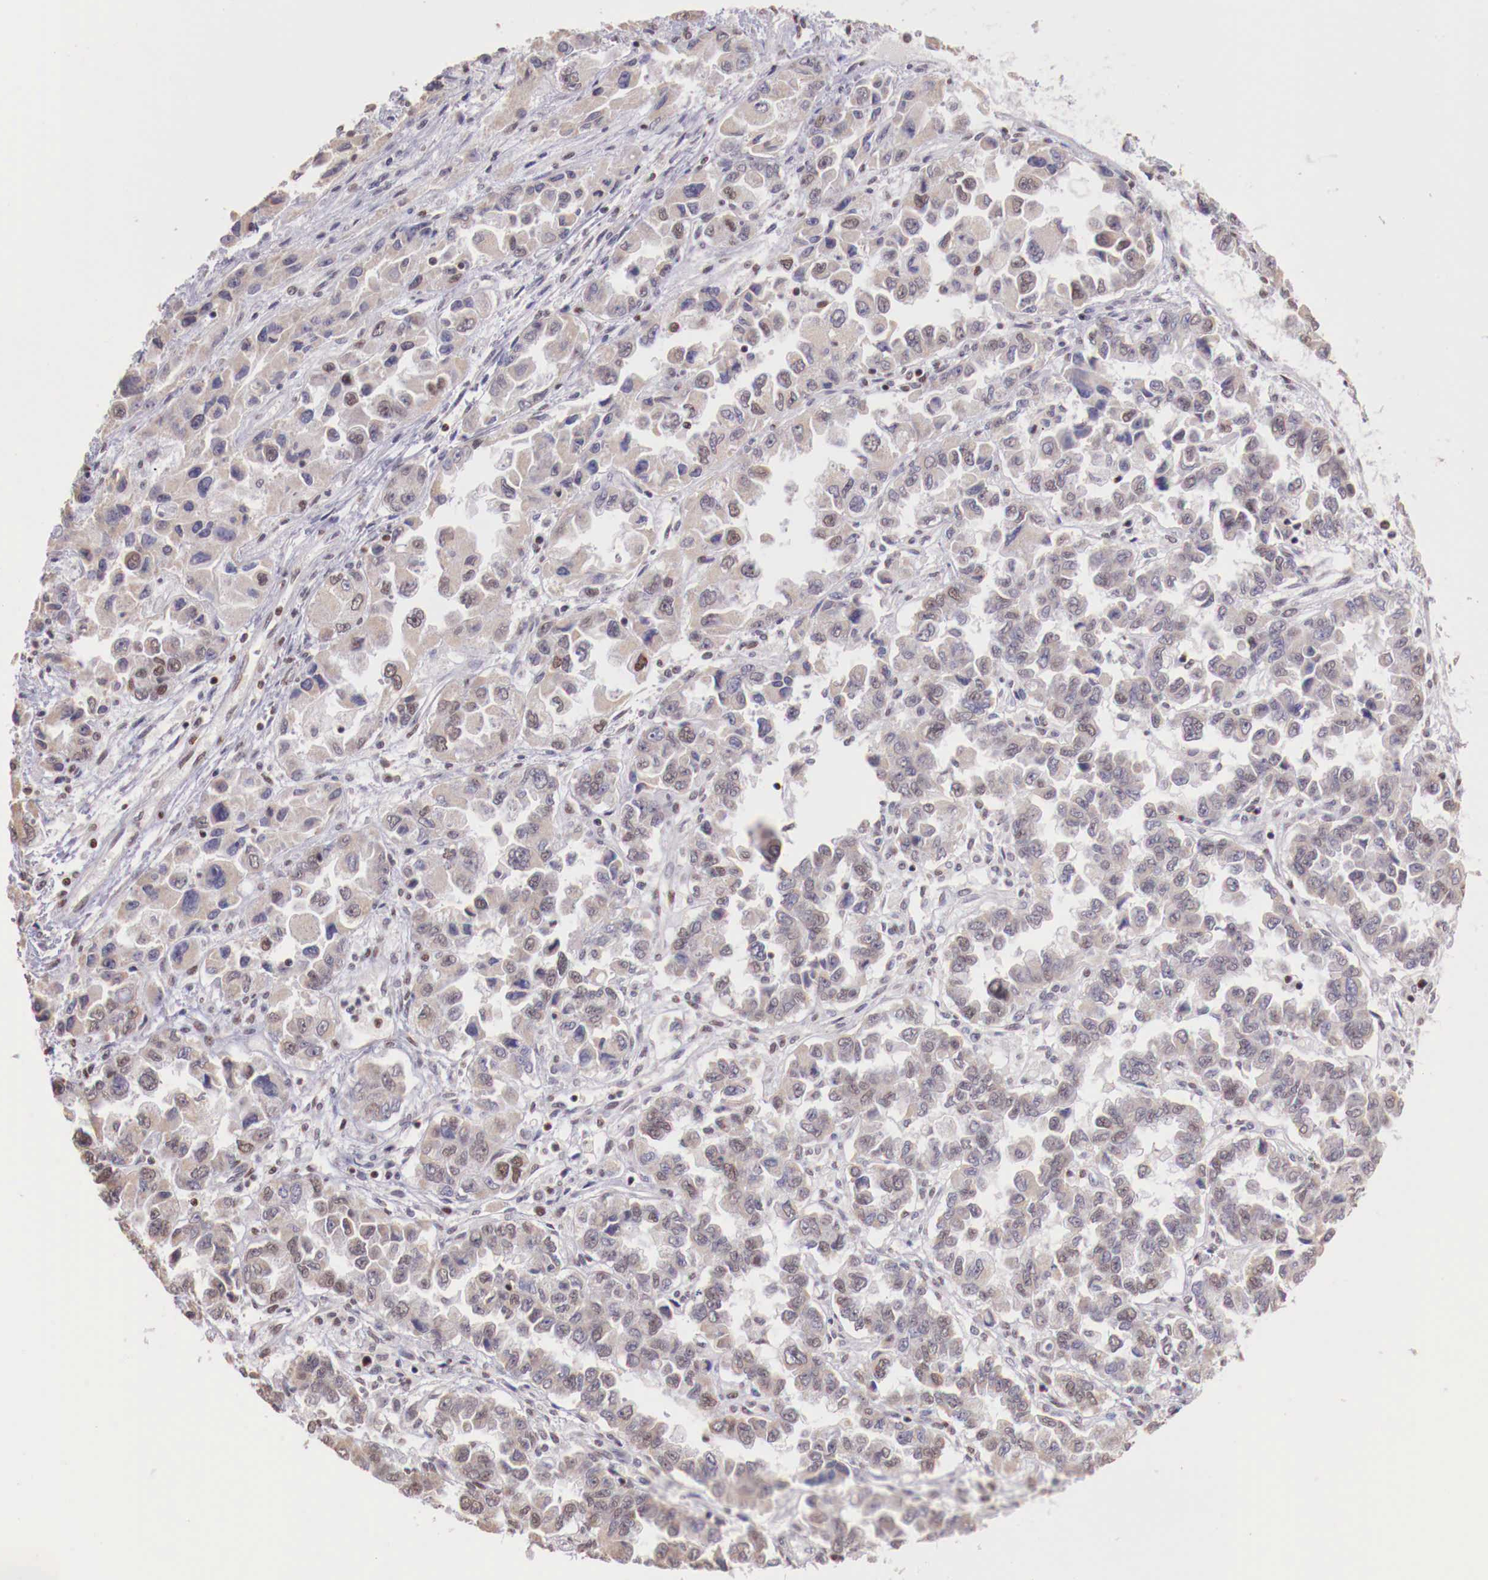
{"staining": {"intensity": "weak", "quantity": "<25%", "location": "cytoplasmic/membranous"}, "tissue": "ovarian cancer", "cell_type": "Tumor cells", "image_type": "cancer", "snomed": [{"axis": "morphology", "description": "Cystadenocarcinoma, serous, NOS"}, {"axis": "topography", "description": "Ovary"}], "caption": "DAB (3,3'-diaminobenzidine) immunohistochemical staining of ovarian cancer (serous cystadenocarcinoma) shows no significant staining in tumor cells.", "gene": "SP1", "patient": {"sex": "female", "age": 84}}